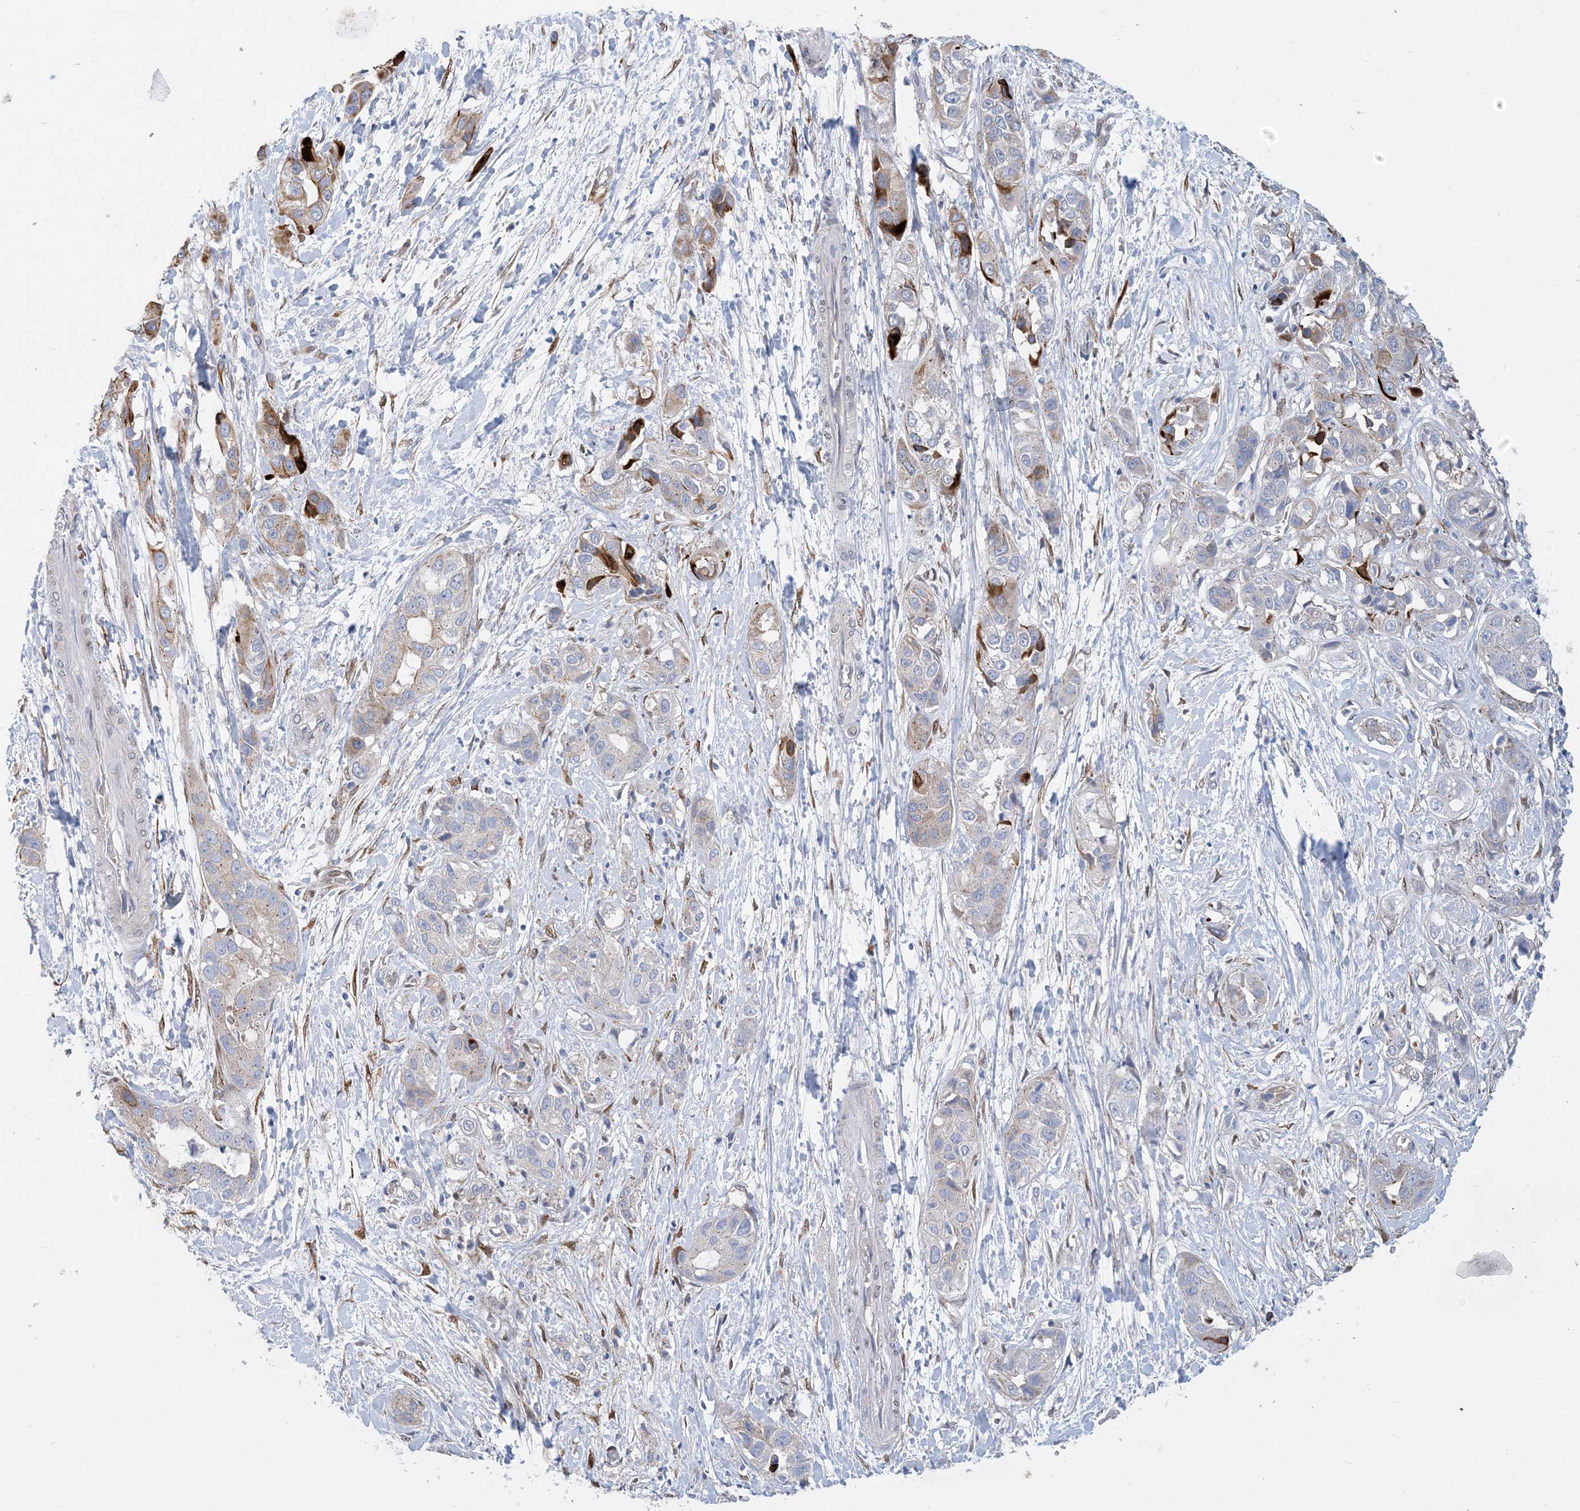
{"staining": {"intensity": "strong", "quantity": "<25%", "location": "cytoplasmic/membranous"}, "tissue": "liver cancer", "cell_type": "Tumor cells", "image_type": "cancer", "snomed": [{"axis": "morphology", "description": "Cholangiocarcinoma"}, {"axis": "topography", "description": "Liver"}], "caption": "Liver cancer stained with IHC displays strong cytoplasmic/membranous positivity in about <25% of tumor cells.", "gene": "RBMS3", "patient": {"sex": "female", "age": 52}}